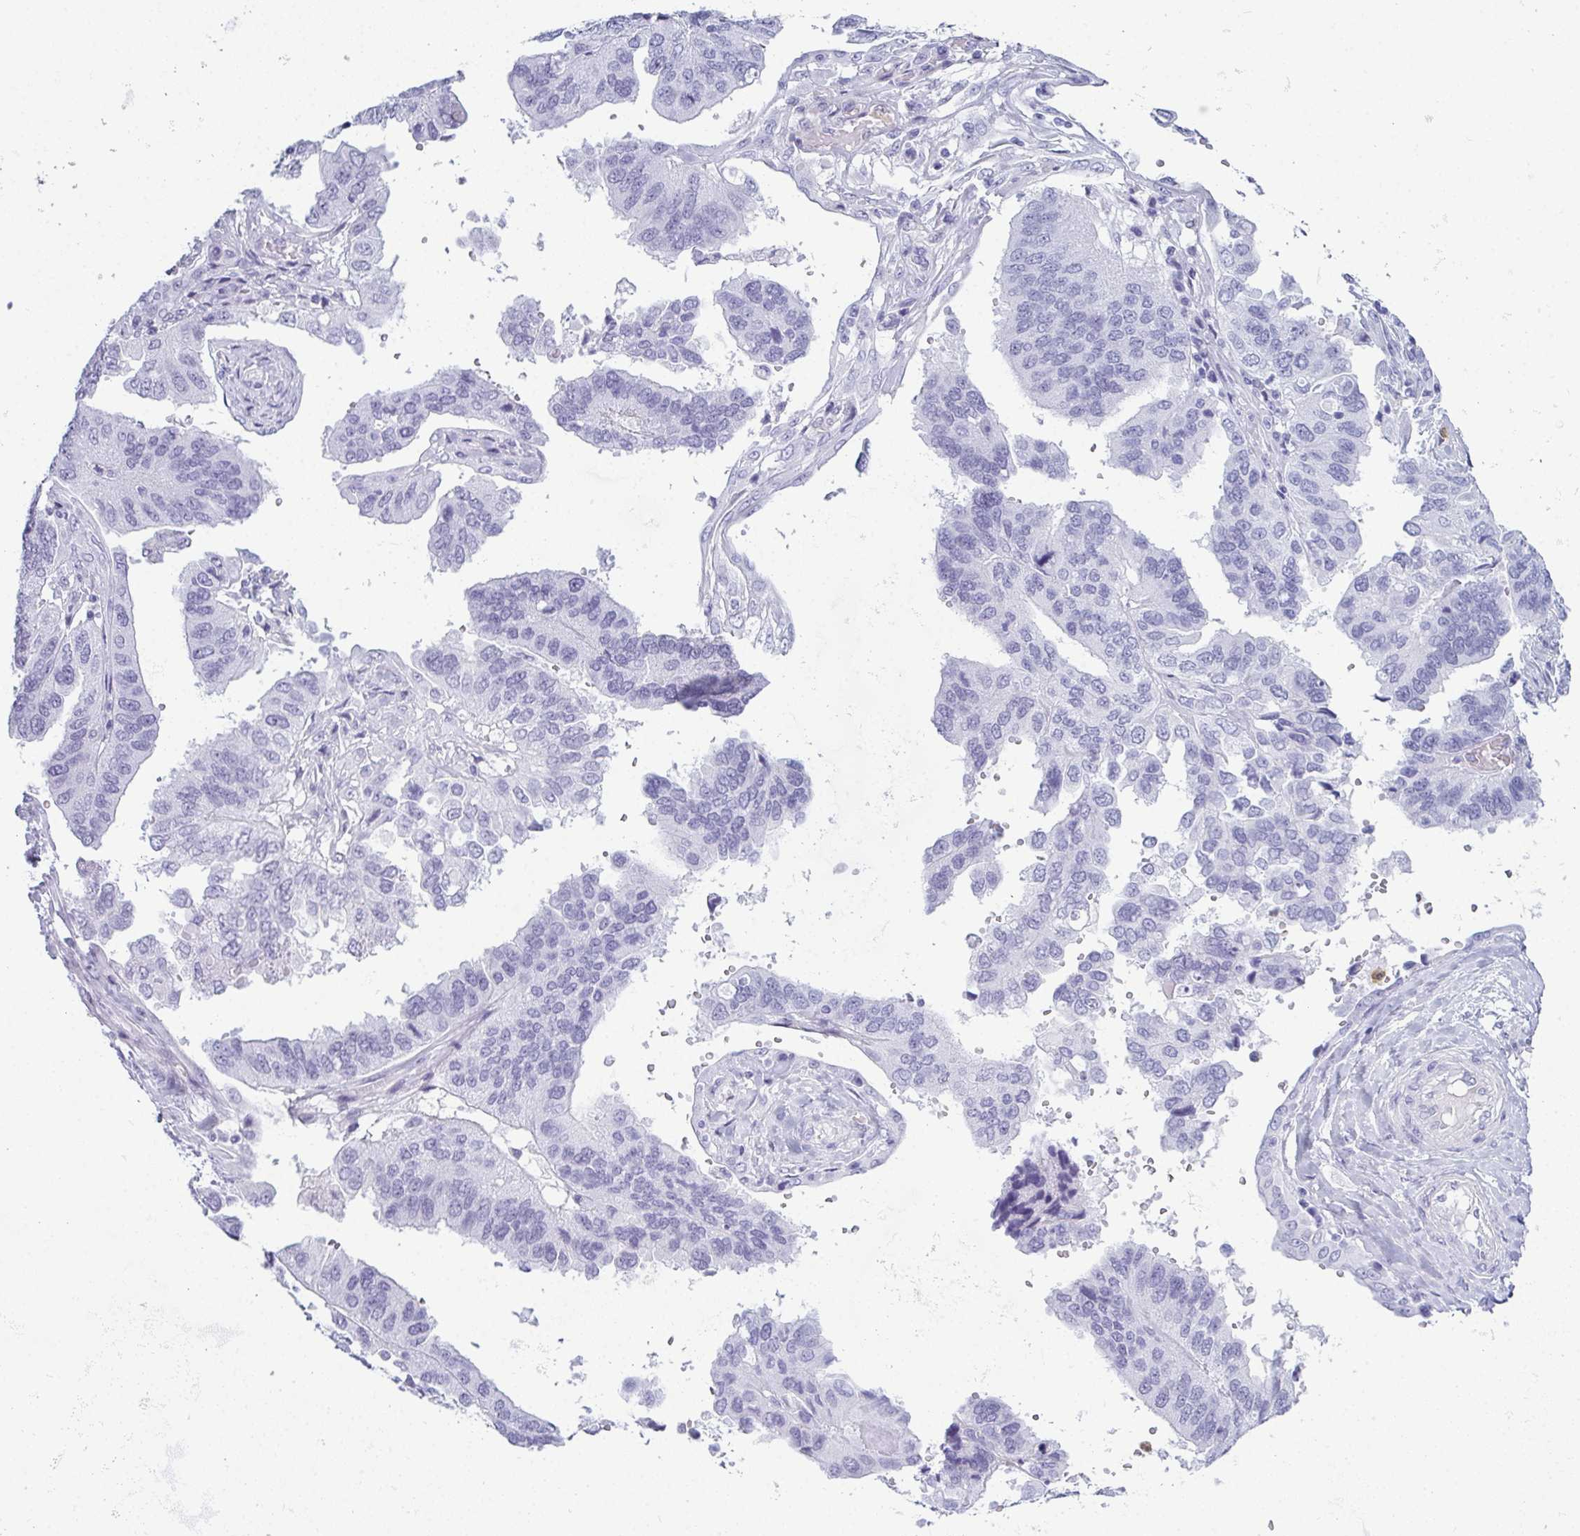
{"staining": {"intensity": "negative", "quantity": "none", "location": "none"}, "tissue": "ovarian cancer", "cell_type": "Tumor cells", "image_type": "cancer", "snomed": [{"axis": "morphology", "description": "Cystadenocarcinoma, serous, NOS"}, {"axis": "topography", "description": "Ovary"}], "caption": "A photomicrograph of human ovarian serous cystadenocarcinoma is negative for staining in tumor cells.", "gene": "CDA", "patient": {"sex": "female", "age": 79}}